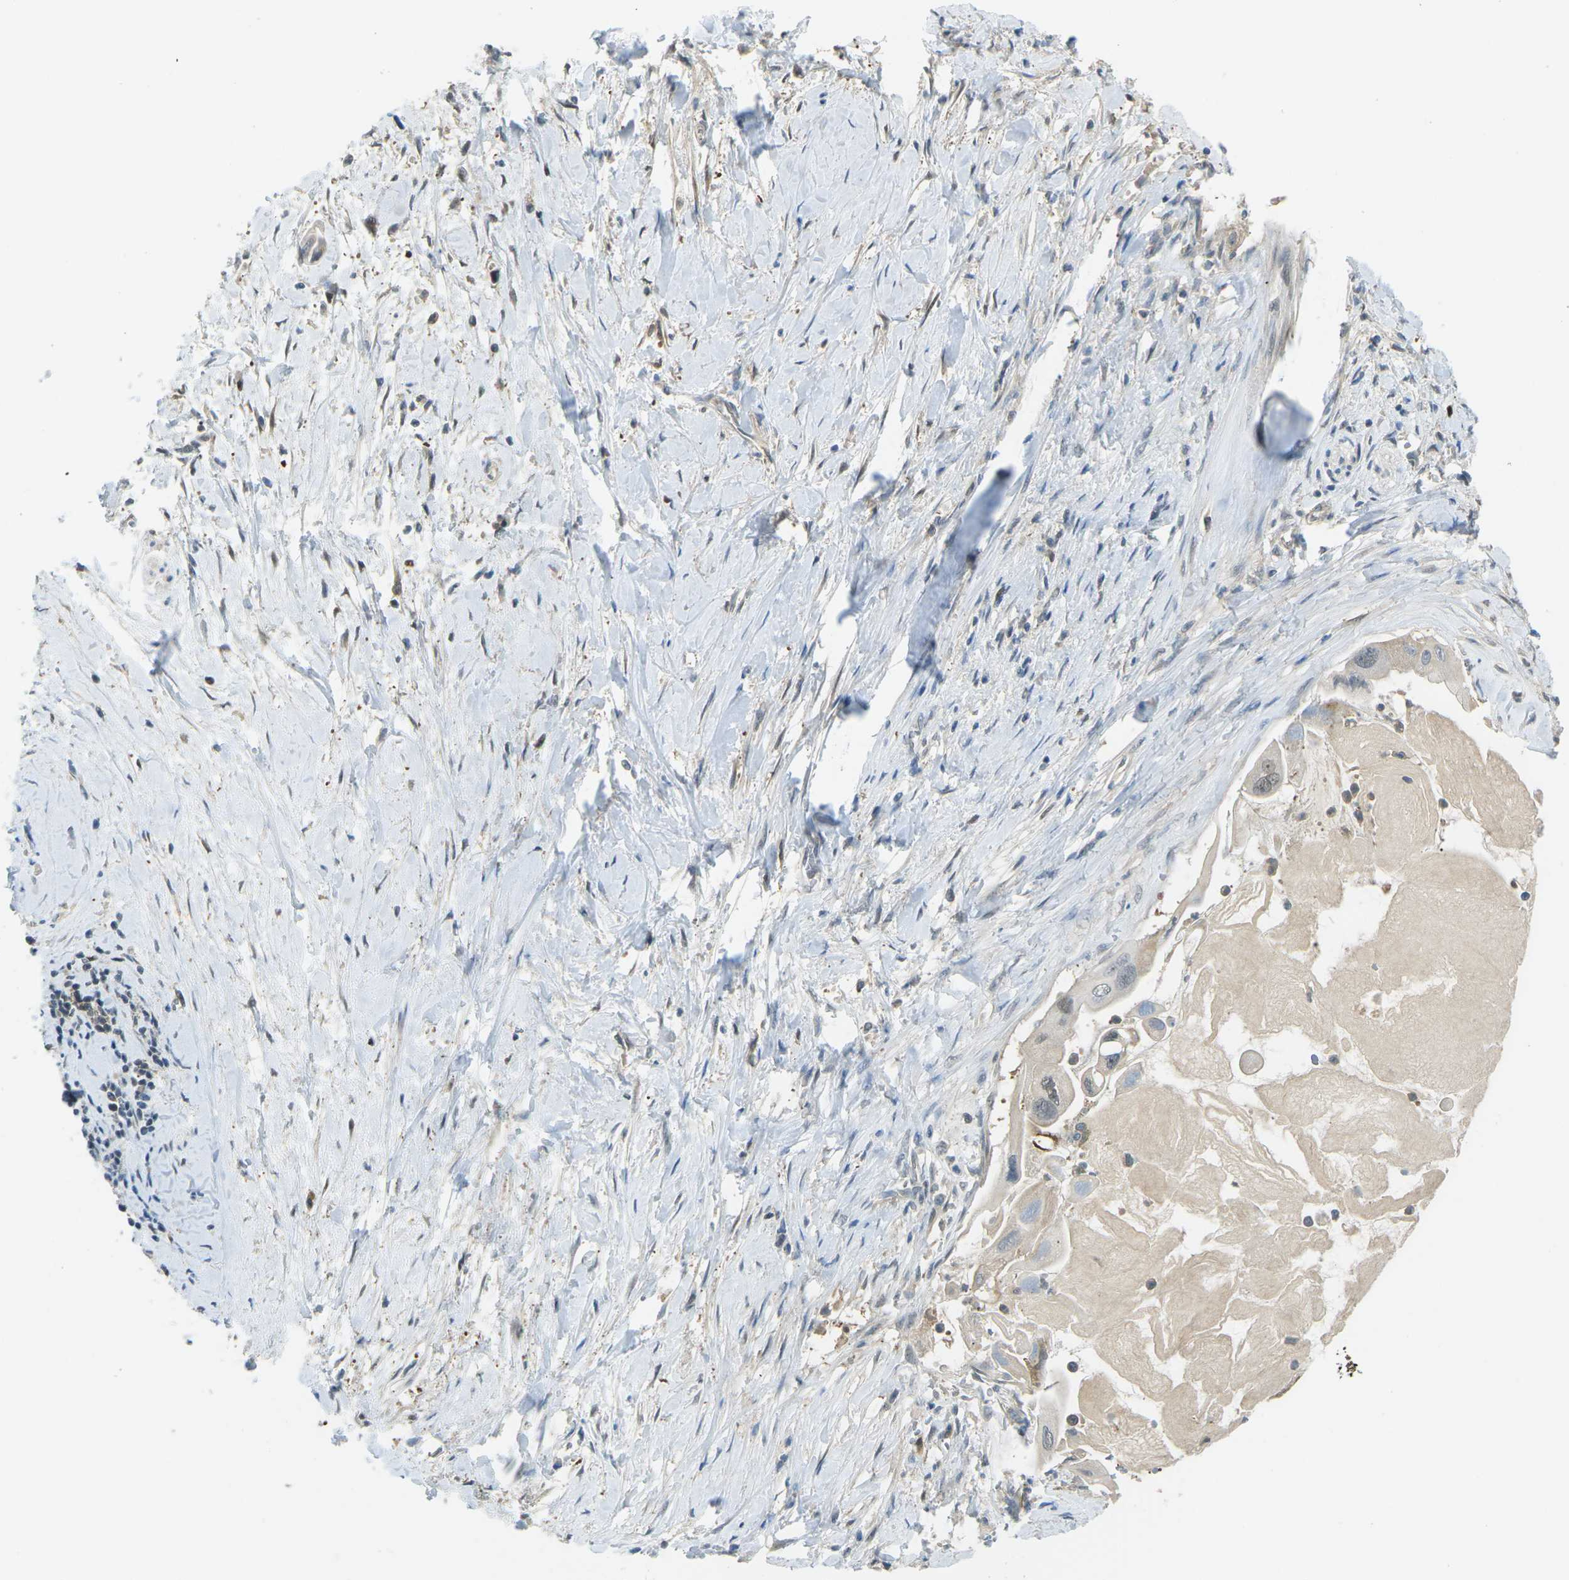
{"staining": {"intensity": "weak", "quantity": ">75%", "location": "cytoplasmic/membranous"}, "tissue": "pancreatic cancer", "cell_type": "Tumor cells", "image_type": "cancer", "snomed": [{"axis": "morphology", "description": "Adenocarcinoma, NOS"}, {"axis": "topography", "description": "Pancreas"}], "caption": "Pancreatic cancer stained with a brown dye exhibits weak cytoplasmic/membranous positive positivity in approximately >75% of tumor cells.", "gene": "PIEZO2", "patient": {"sex": "male", "age": 55}}